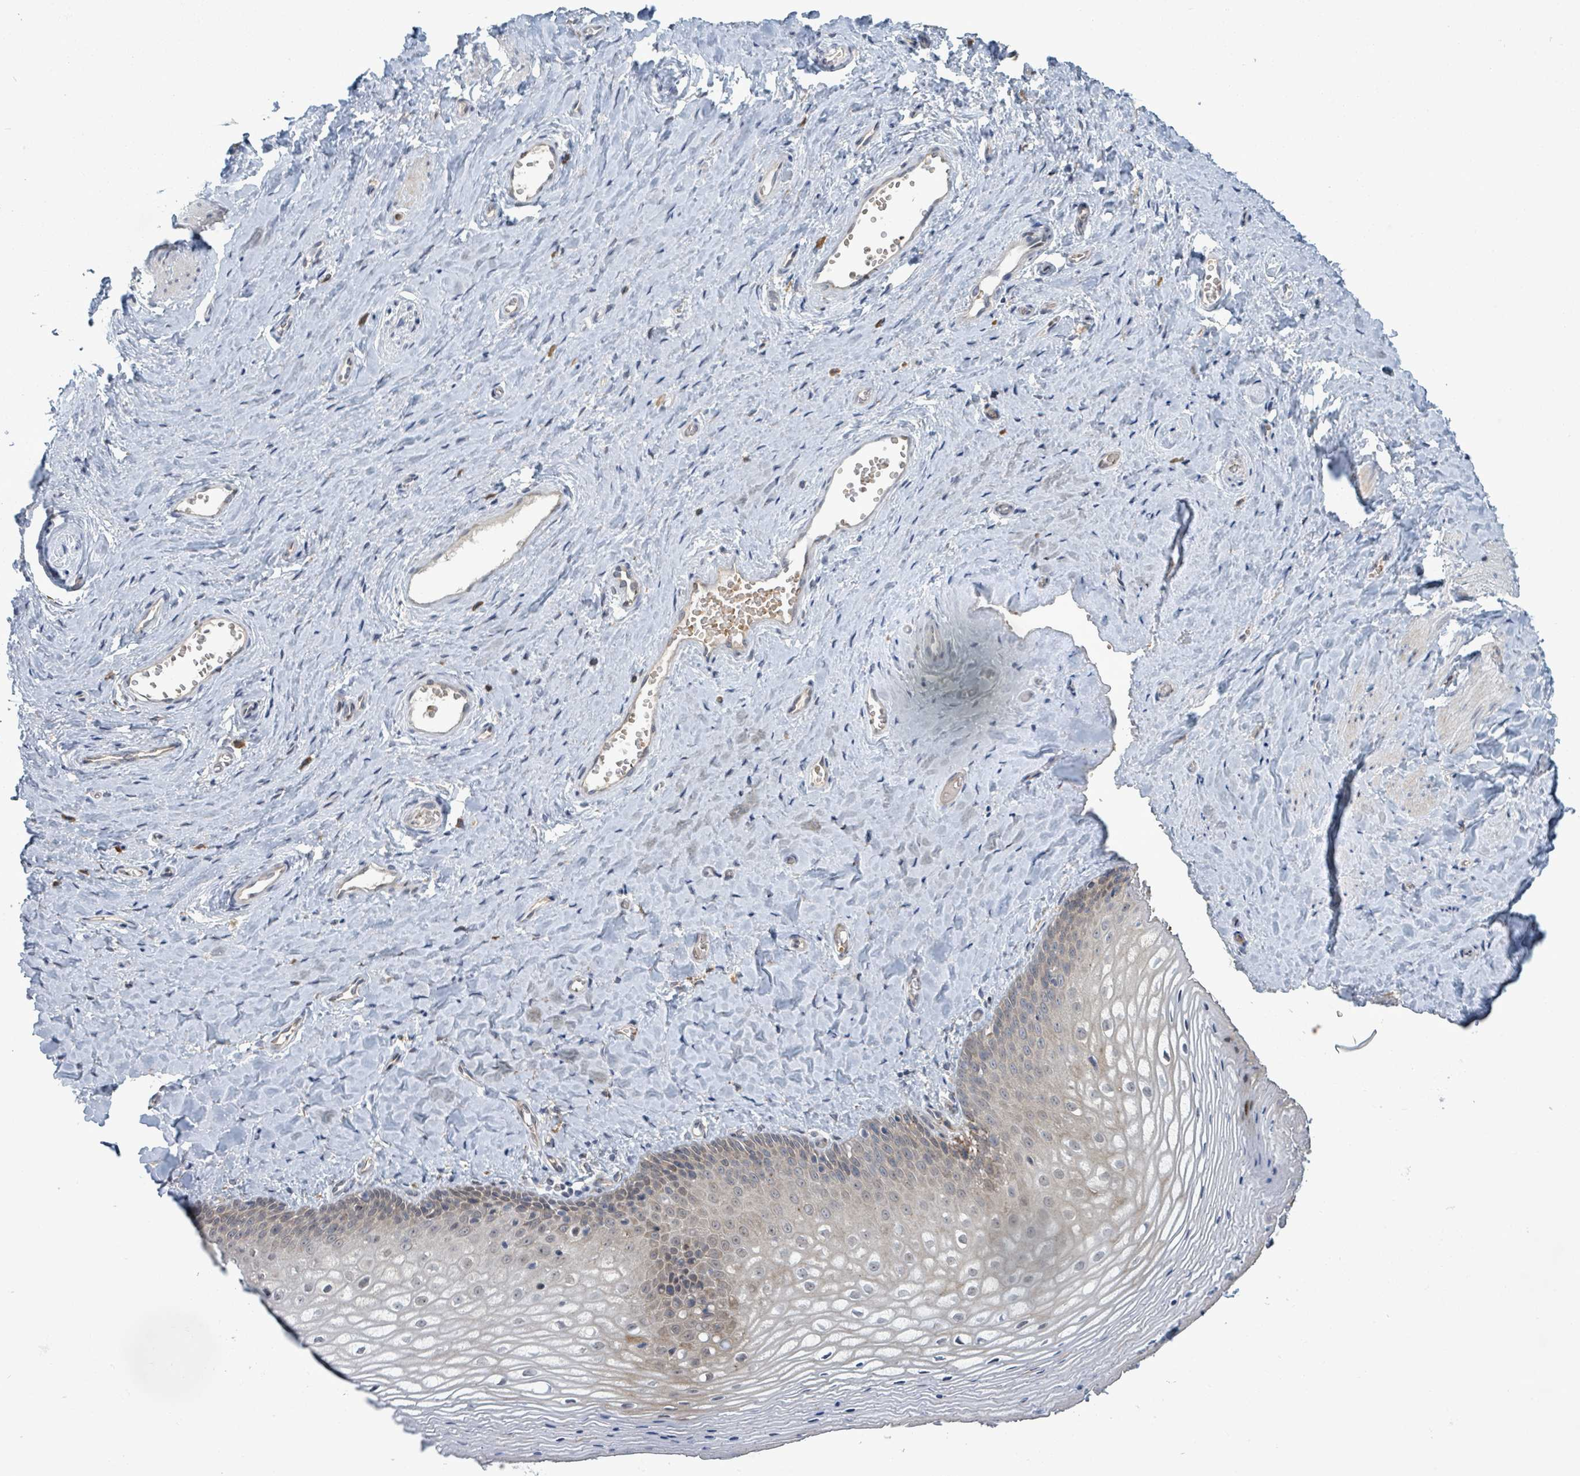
{"staining": {"intensity": "moderate", "quantity": "25%-75%", "location": "cytoplasmic/membranous,nuclear"}, "tissue": "vagina", "cell_type": "Squamous epithelial cells", "image_type": "normal", "snomed": [{"axis": "morphology", "description": "Normal tissue, NOS"}, {"axis": "topography", "description": "Vagina"}], "caption": "Protein expression analysis of benign human vagina reveals moderate cytoplasmic/membranous,nuclear positivity in about 25%-75% of squamous epithelial cells. (DAB (3,3'-diaminobenzidine) IHC with brightfield microscopy, high magnification).", "gene": "SHROOM2", "patient": {"sex": "female", "age": 65}}